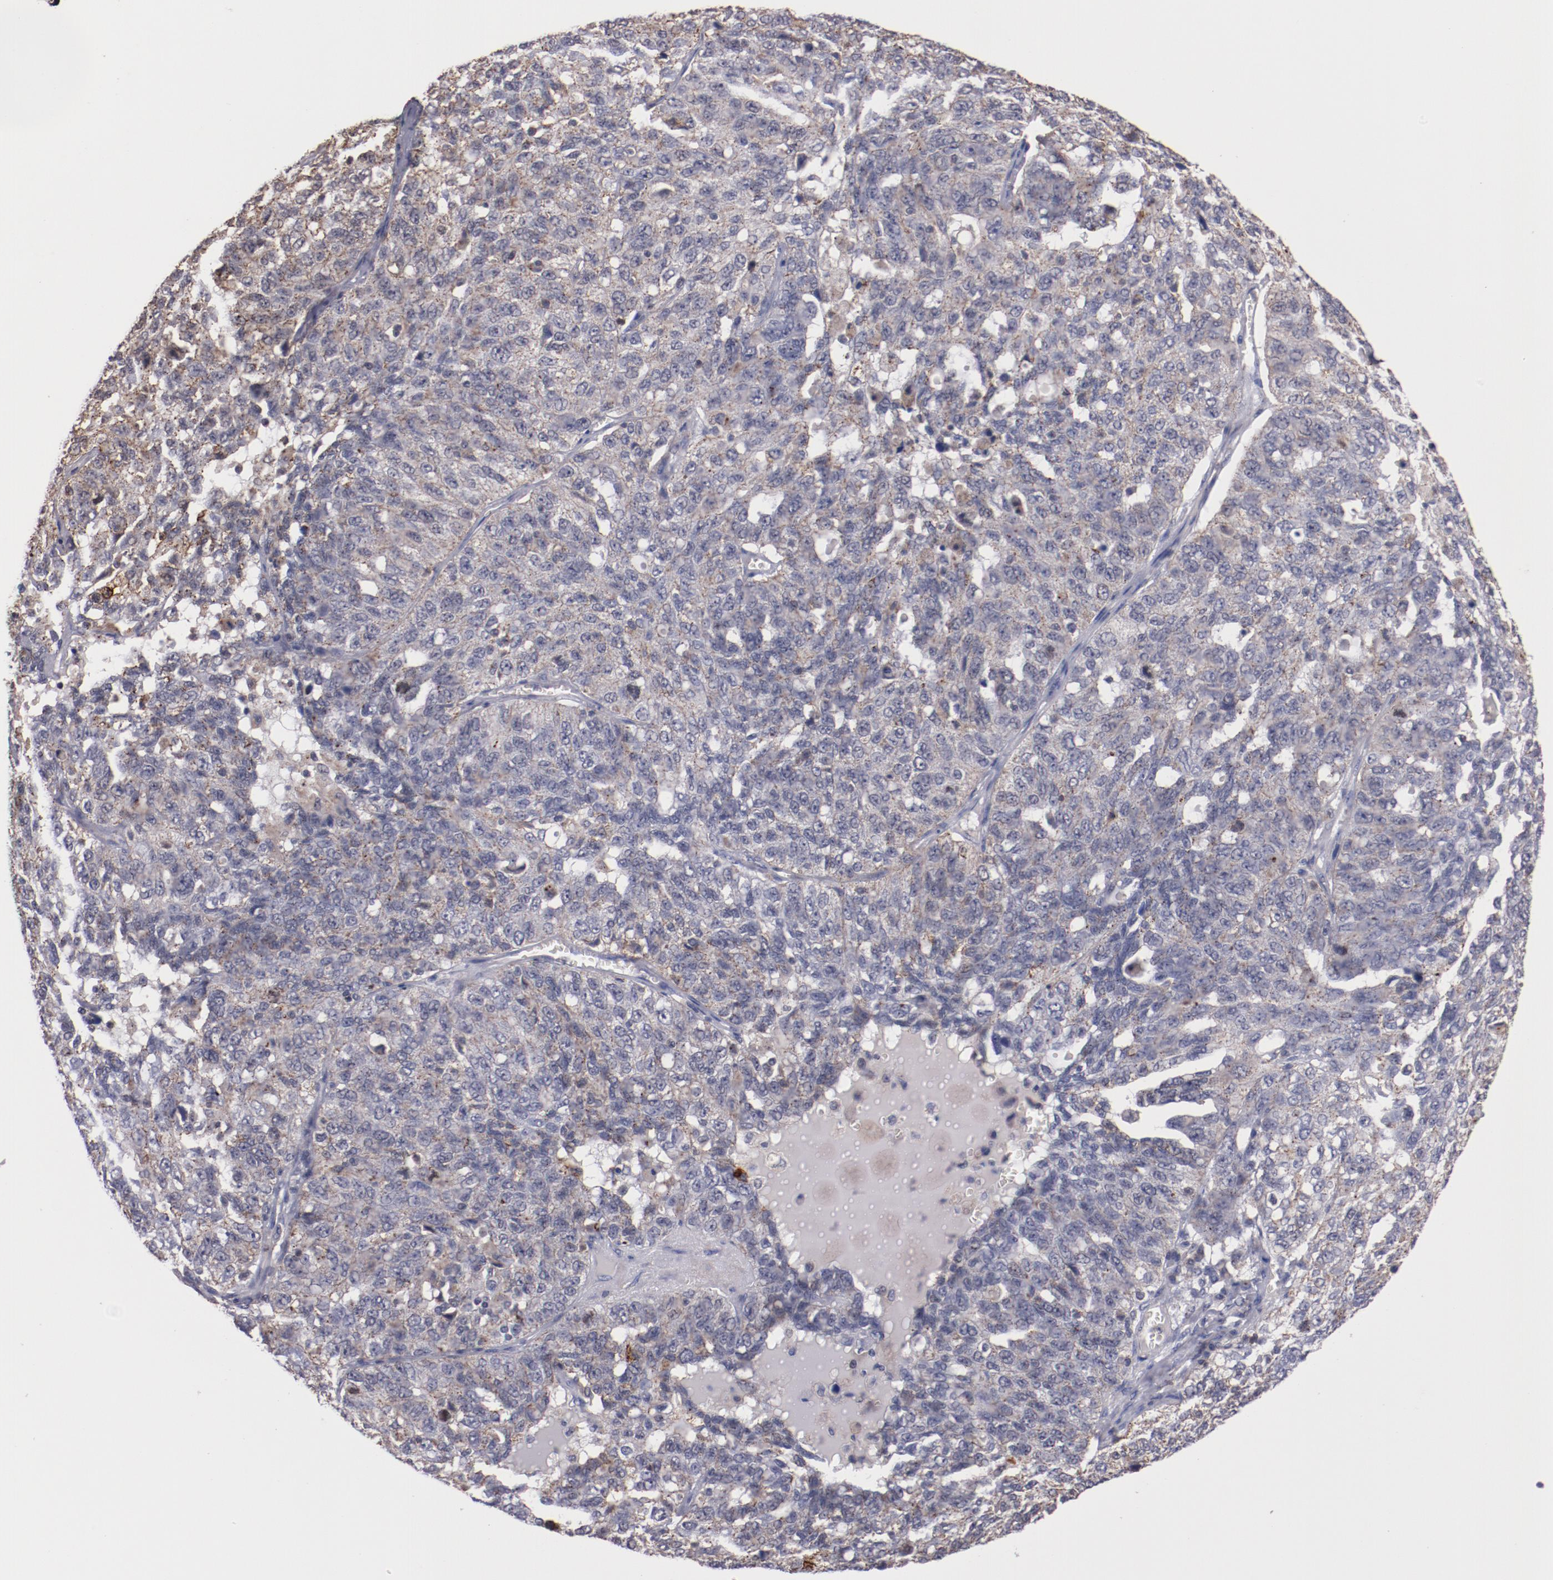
{"staining": {"intensity": "weak", "quantity": ">75%", "location": "cytoplasmic/membranous"}, "tissue": "ovarian cancer", "cell_type": "Tumor cells", "image_type": "cancer", "snomed": [{"axis": "morphology", "description": "Cystadenocarcinoma, serous, NOS"}, {"axis": "topography", "description": "Ovary"}], "caption": "Serous cystadenocarcinoma (ovarian) tissue reveals weak cytoplasmic/membranous expression in approximately >75% of tumor cells, visualized by immunohistochemistry. (DAB (3,3'-diaminobenzidine) = brown stain, brightfield microscopy at high magnification).", "gene": "SYP", "patient": {"sex": "female", "age": 71}}